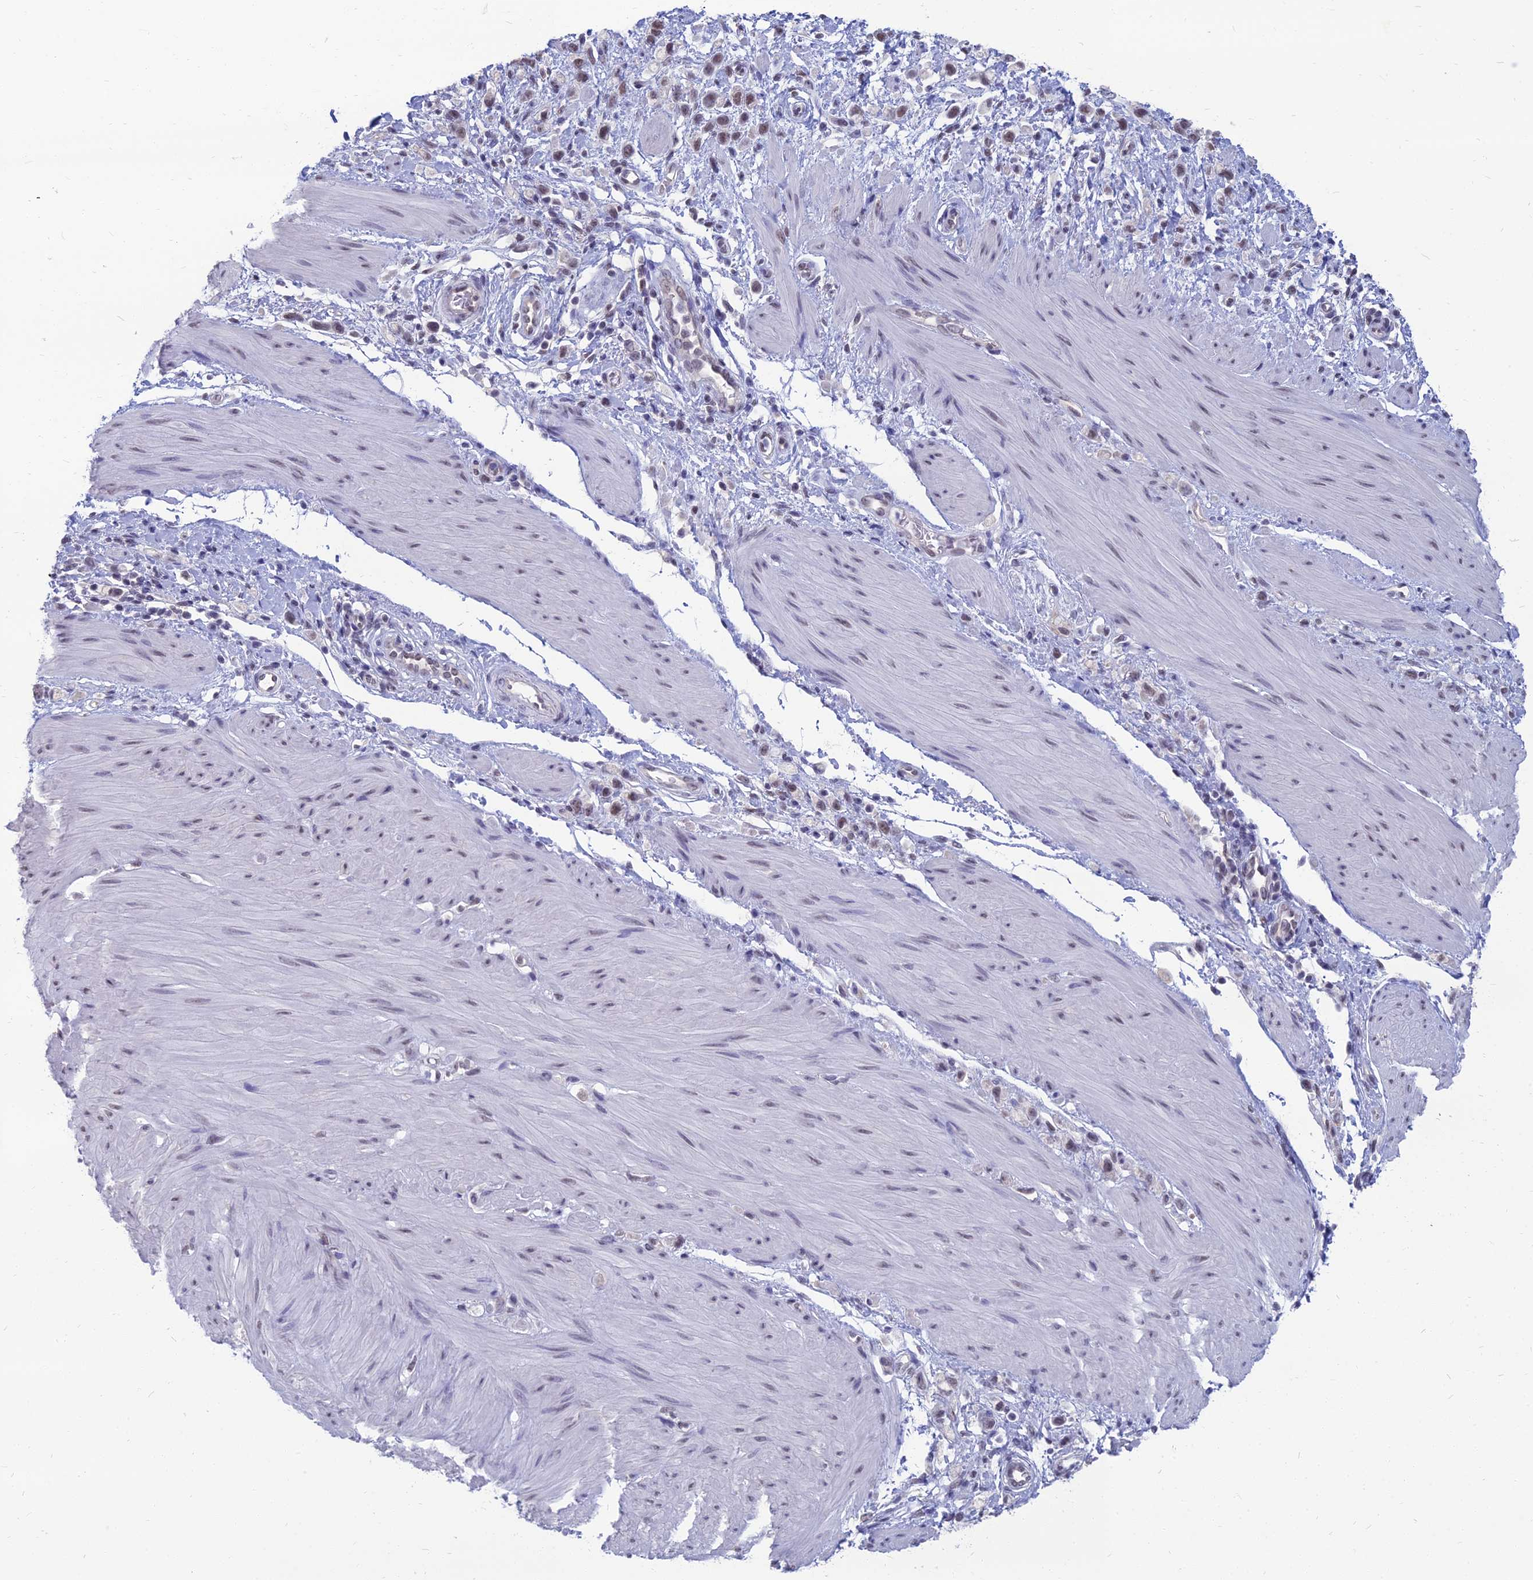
{"staining": {"intensity": "weak", "quantity": "25%-75%", "location": "nuclear"}, "tissue": "stomach cancer", "cell_type": "Tumor cells", "image_type": "cancer", "snomed": [{"axis": "morphology", "description": "Adenocarcinoma, NOS"}, {"axis": "topography", "description": "Stomach"}], "caption": "Tumor cells exhibit low levels of weak nuclear expression in approximately 25%-75% of cells in human stomach adenocarcinoma.", "gene": "SRSF7", "patient": {"sex": "female", "age": 65}}